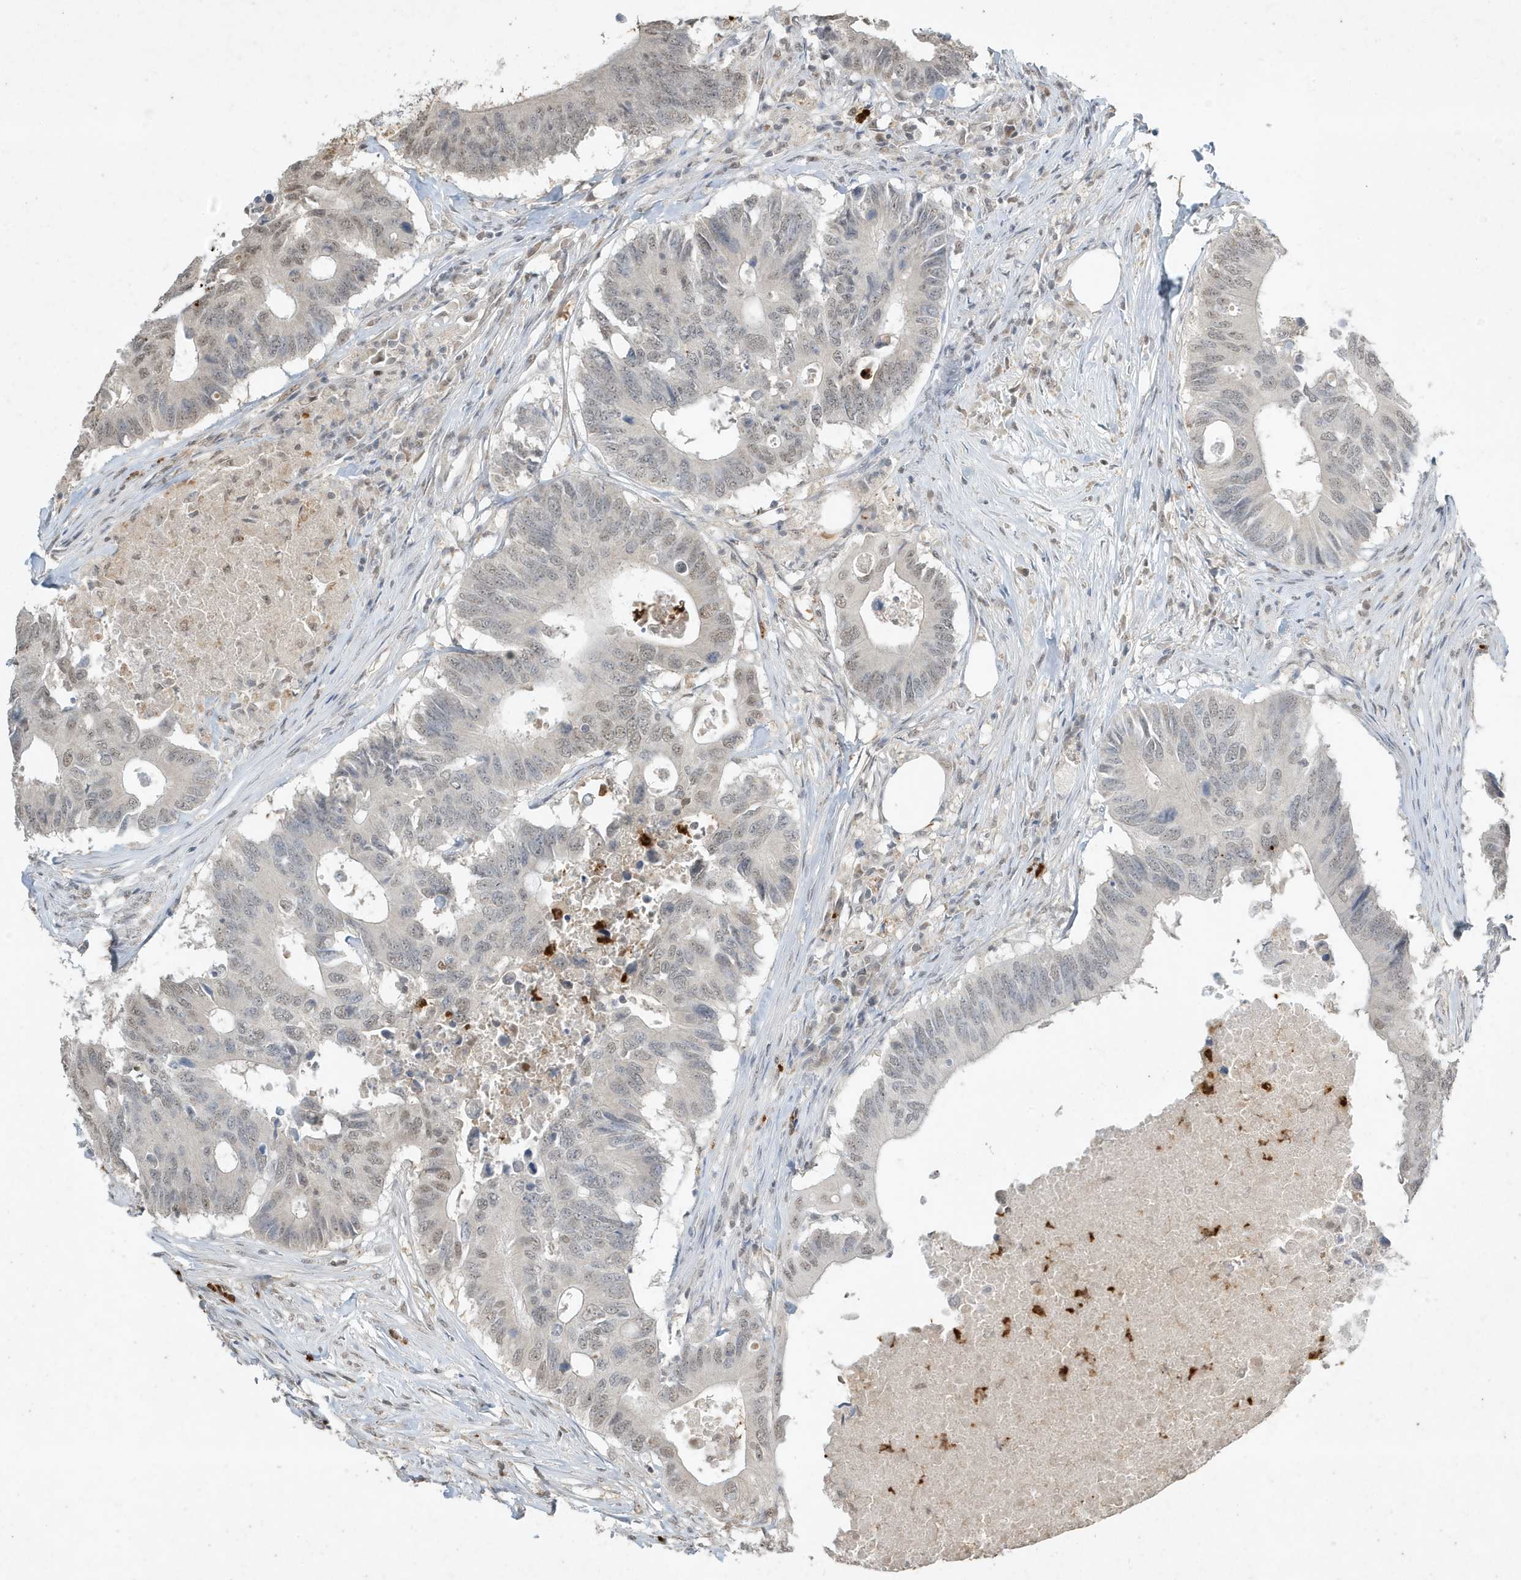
{"staining": {"intensity": "weak", "quantity": "<25%", "location": "nuclear"}, "tissue": "colorectal cancer", "cell_type": "Tumor cells", "image_type": "cancer", "snomed": [{"axis": "morphology", "description": "Adenocarcinoma, NOS"}, {"axis": "topography", "description": "Colon"}], "caption": "Immunohistochemistry (IHC) micrograph of human colorectal cancer (adenocarcinoma) stained for a protein (brown), which reveals no expression in tumor cells.", "gene": "DEFA1", "patient": {"sex": "male", "age": 71}}